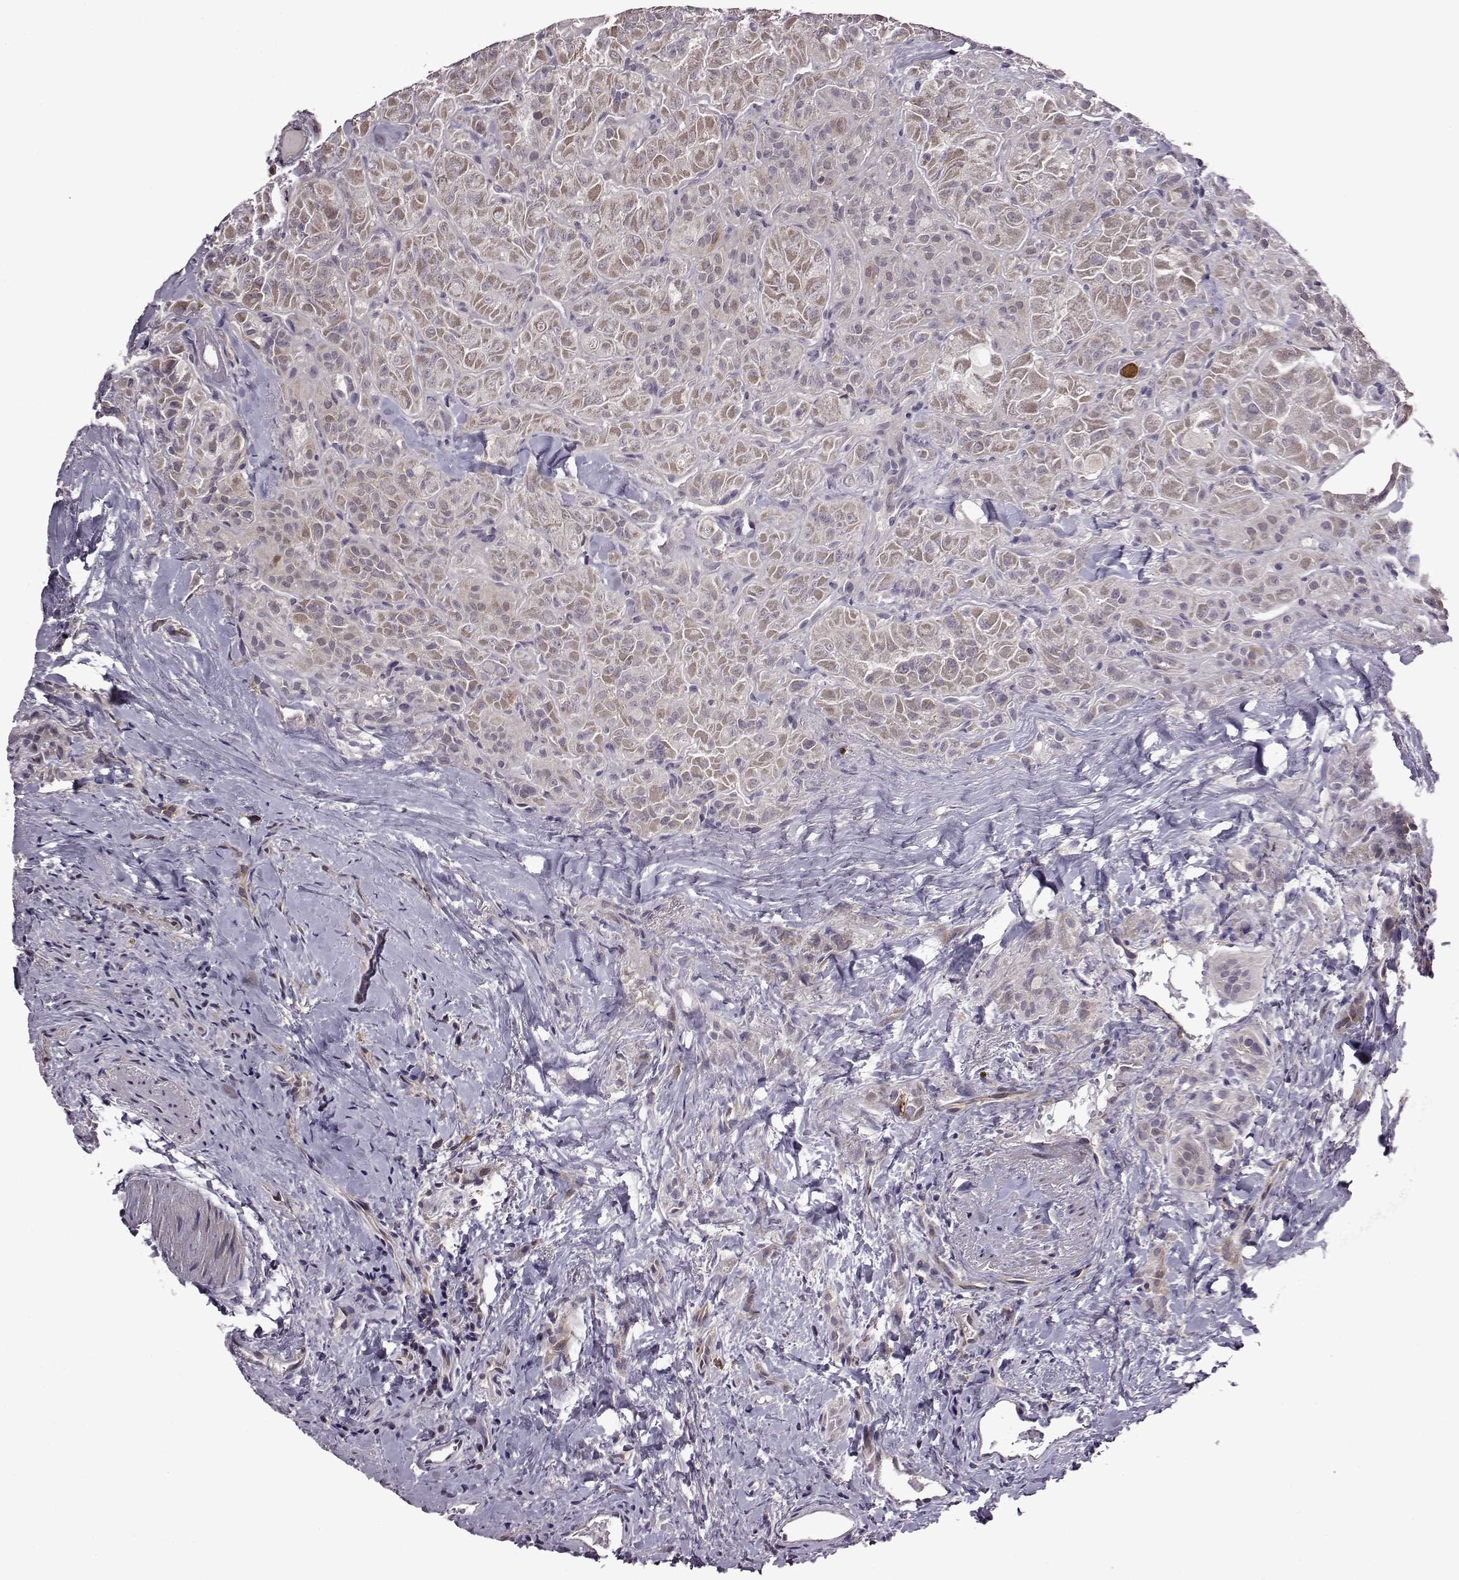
{"staining": {"intensity": "weak", "quantity": "25%-75%", "location": "cytoplasmic/membranous"}, "tissue": "thyroid cancer", "cell_type": "Tumor cells", "image_type": "cancer", "snomed": [{"axis": "morphology", "description": "Papillary adenocarcinoma, NOS"}, {"axis": "topography", "description": "Thyroid gland"}], "caption": "The histopathology image demonstrates a brown stain indicating the presence of a protein in the cytoplasmic/membranous of tumor cells in papillary adenocarcinoma (thyroid).", "gene": "URI1", "patient": {"sex": "female", "age": 45}}